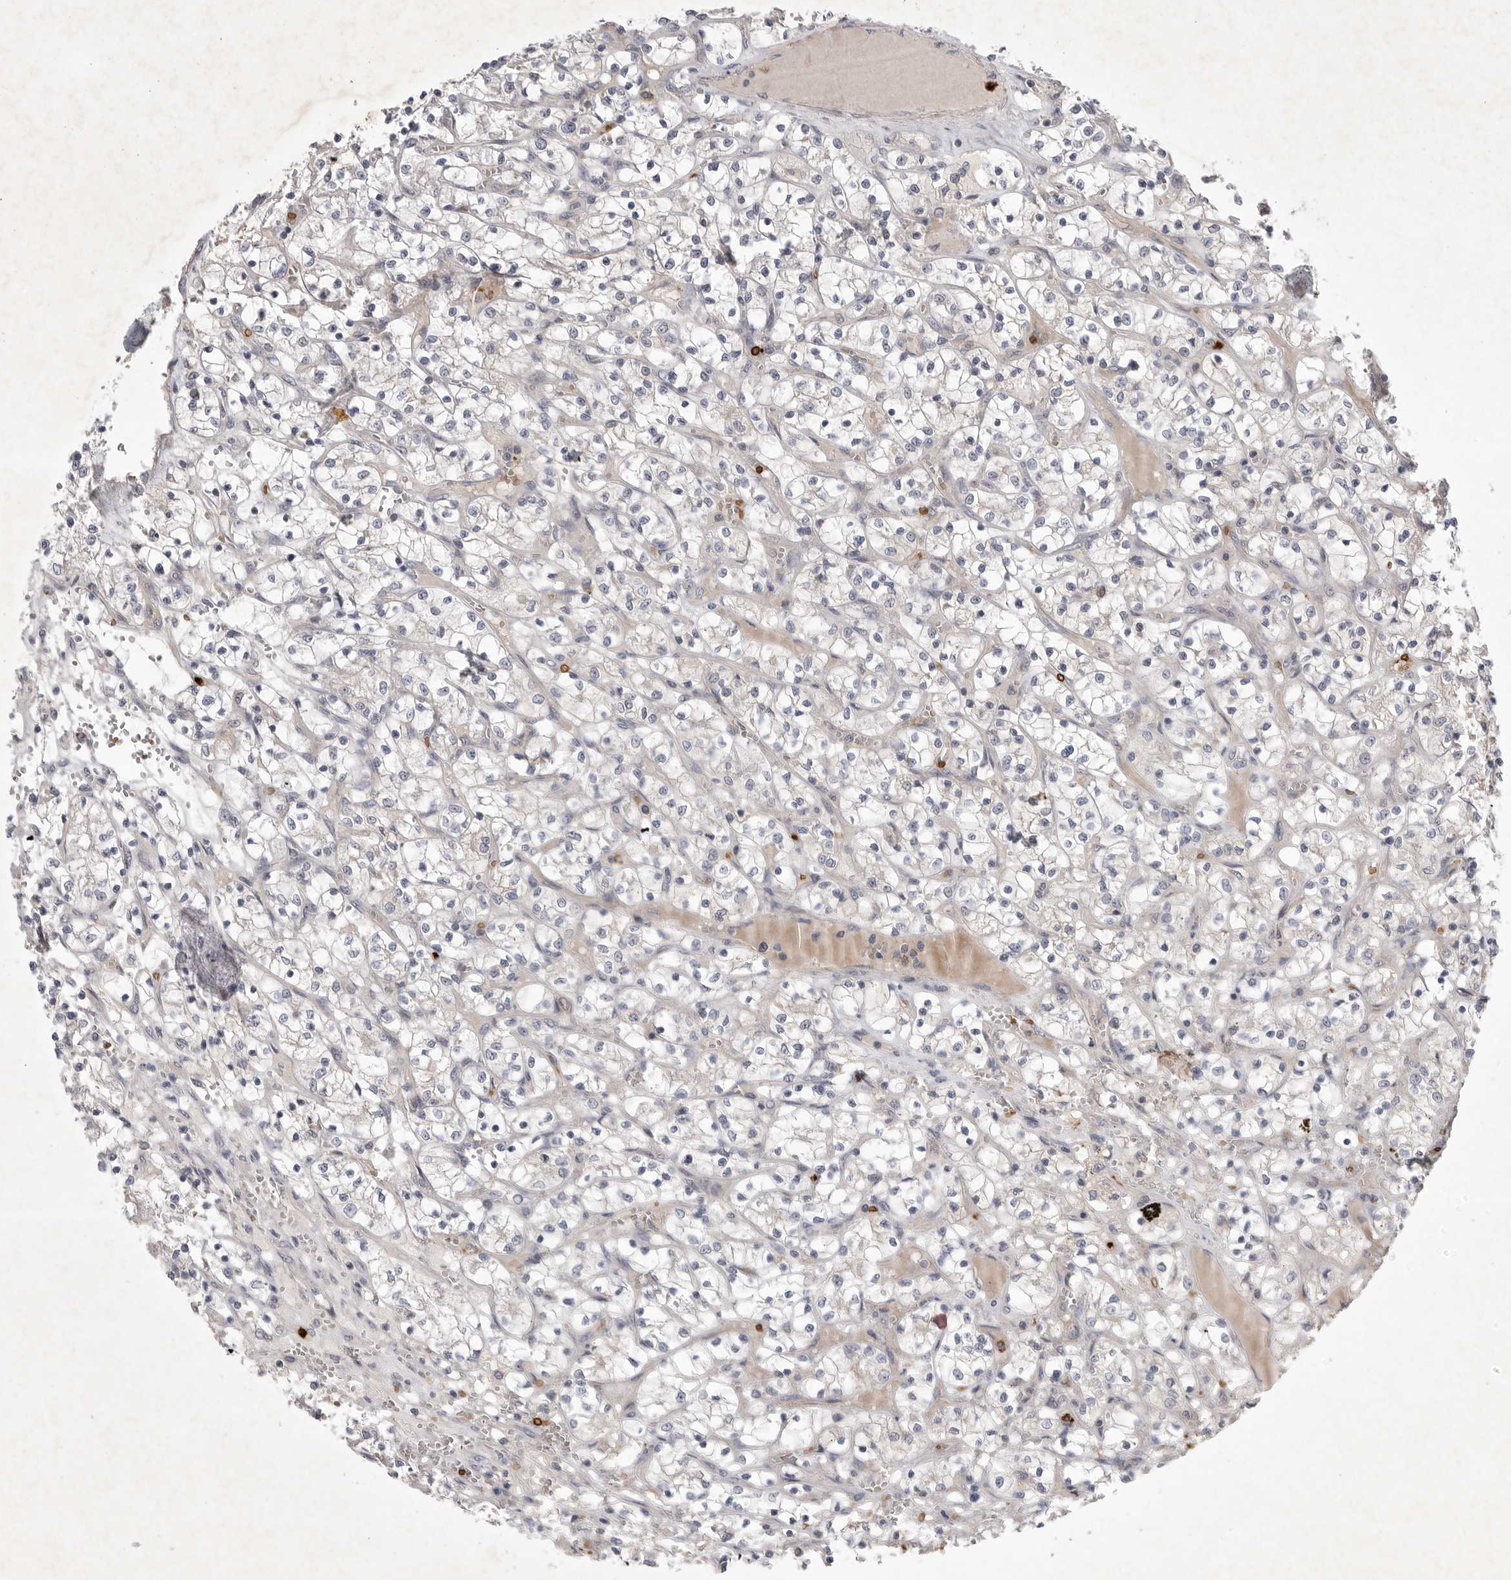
{"staining": {"intensity": "negative", "quantity": "none", "location": "none"}, "tissue": "renal cancer", "cell_type": "Tumor cells", "image_type": "cancer", "snomed": [{"axis": "morphology", "description": "Adenocarcinoma, NOS"}, {"axis": "topography", "description": "Kidney"}], "caption": "IHC of human adenocarcinoma (renal) reveals no expression in tumor cells.", "gene": "UBE3D", "patient": {"sex": "female", "age": 69}}